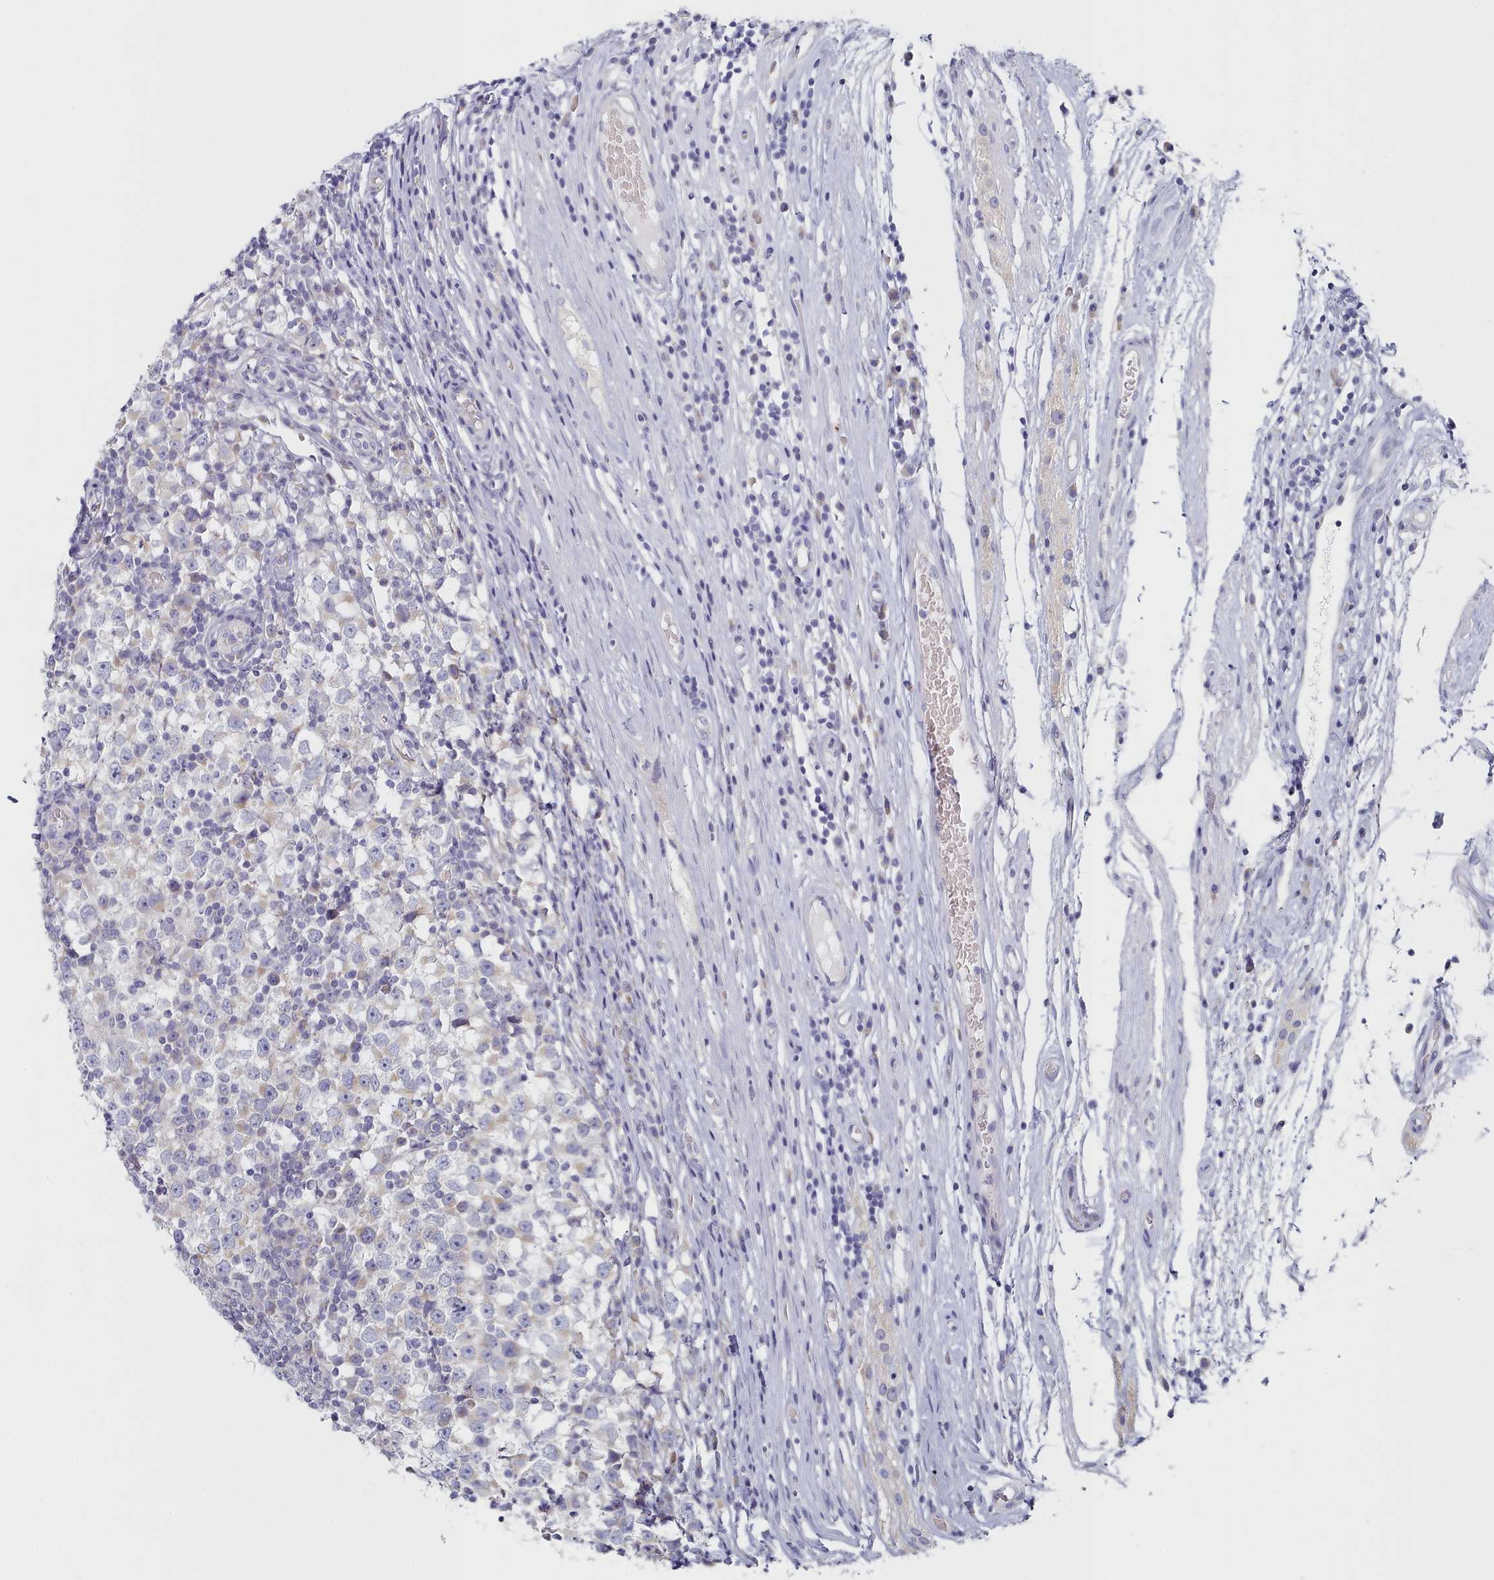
{"staining": {"intensity": "weak", "quantity": "<25%", "location": "cytoplasmic/membranous"}, "tissue": "testis cancer", "cell_type": "Tumor cells", "image_type": "cancer", "snomed": [{"axis": "morphology", "description": "Seminoma, NOS"}, {"axis": "topography", "description": "Testis"}], "caption": "The immunohistochemistry image has no significant expression in tumor cells of testis cancer (seminoma) tissue.", "gene": "TYW1B", "patient": {"sex": "male", "age": 65}}